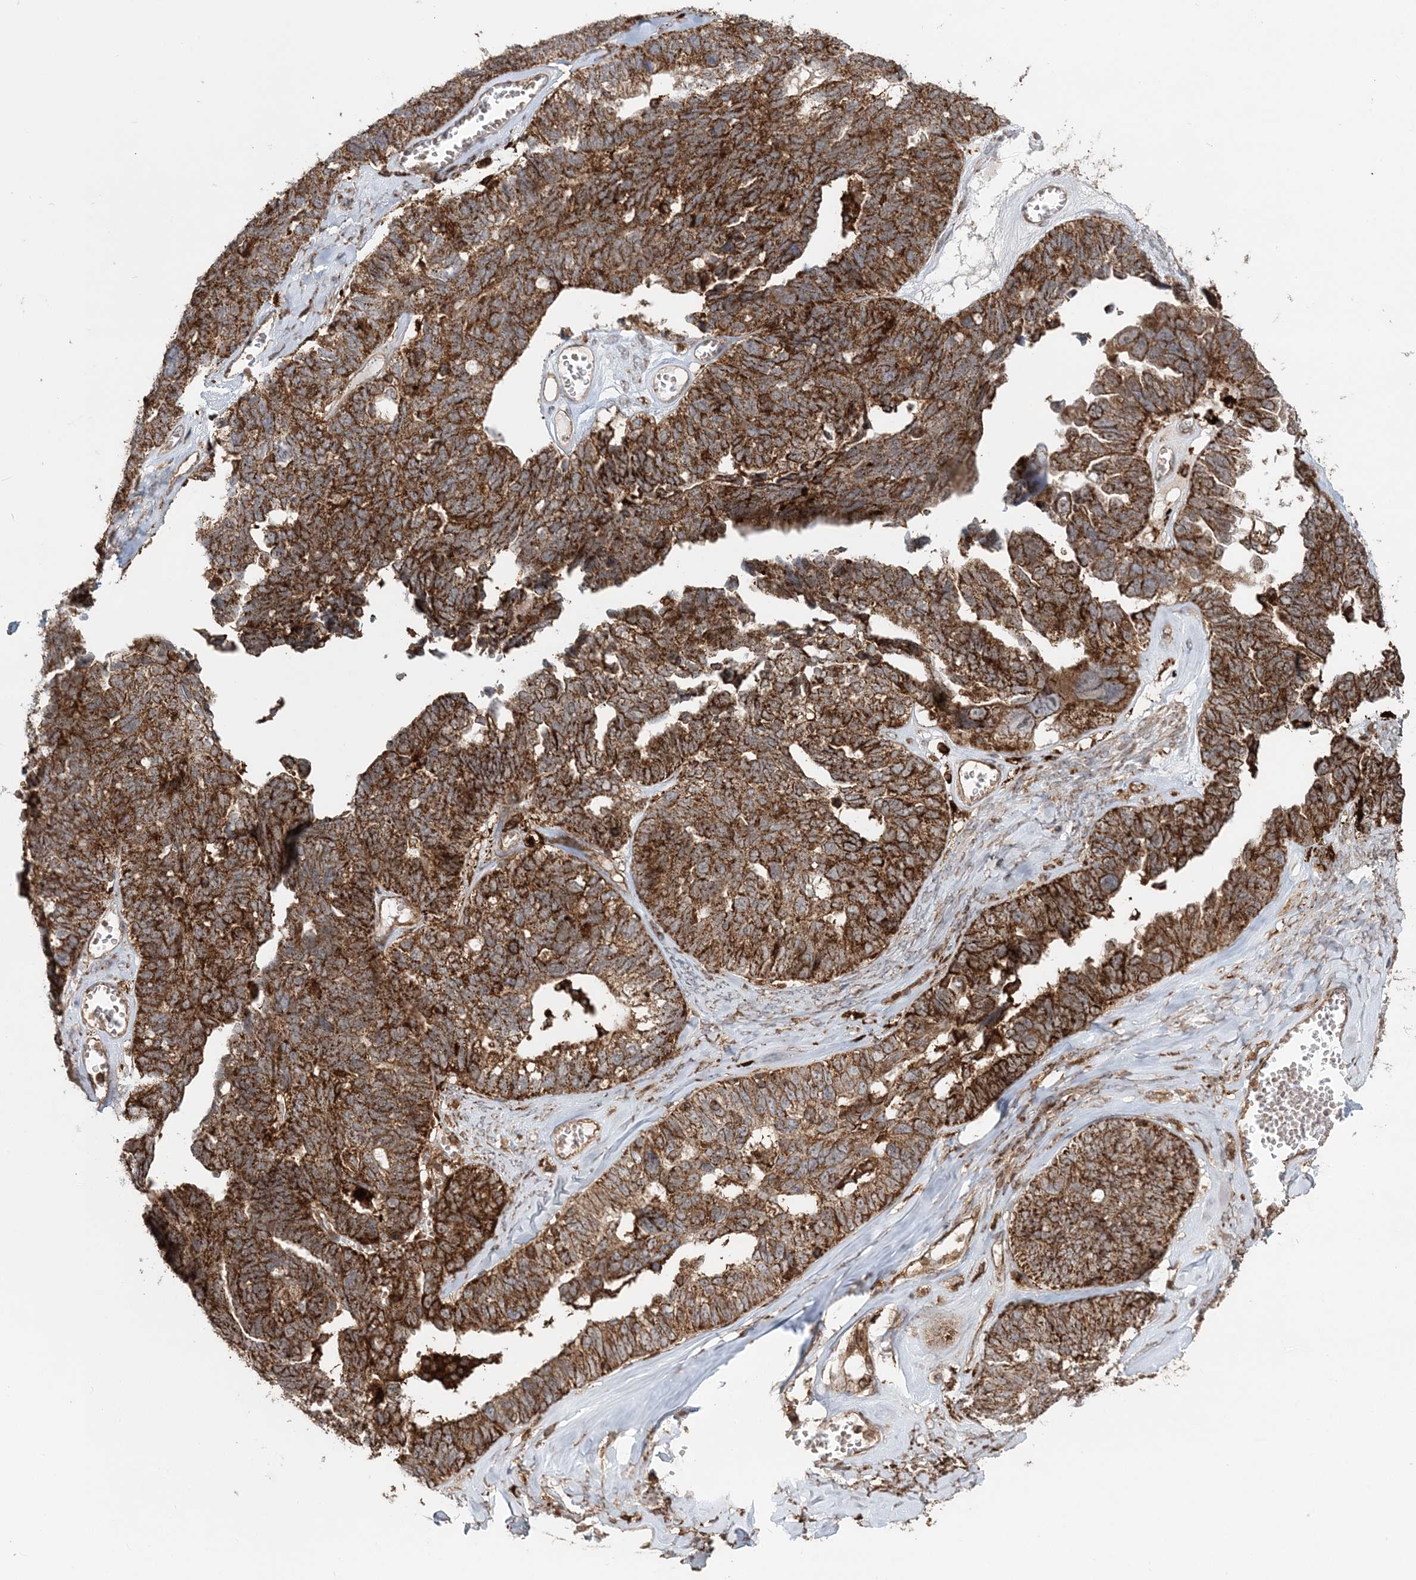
{"staining": {"intensity": "strong", "quantity": ">75%", "location": "cytoplasmic/membranous"}, "tissue": "ovarian cancer", "cell_type": "Tumor cells", "image_type": "cancer", "snomed": [{"axis": "morphology", "description": "Cystadenocarcinoma, serous, NOS"}, {"axis": "topography", "description": "Ovary"}], "caption": "IHC of ovarian cancer exhibits high levels of strong cytoplasmic/membranous positivity in approximately >75% of tumor cells.", "gene": "LRPPRC", "patient": {"sex": "female", "age": 79}}